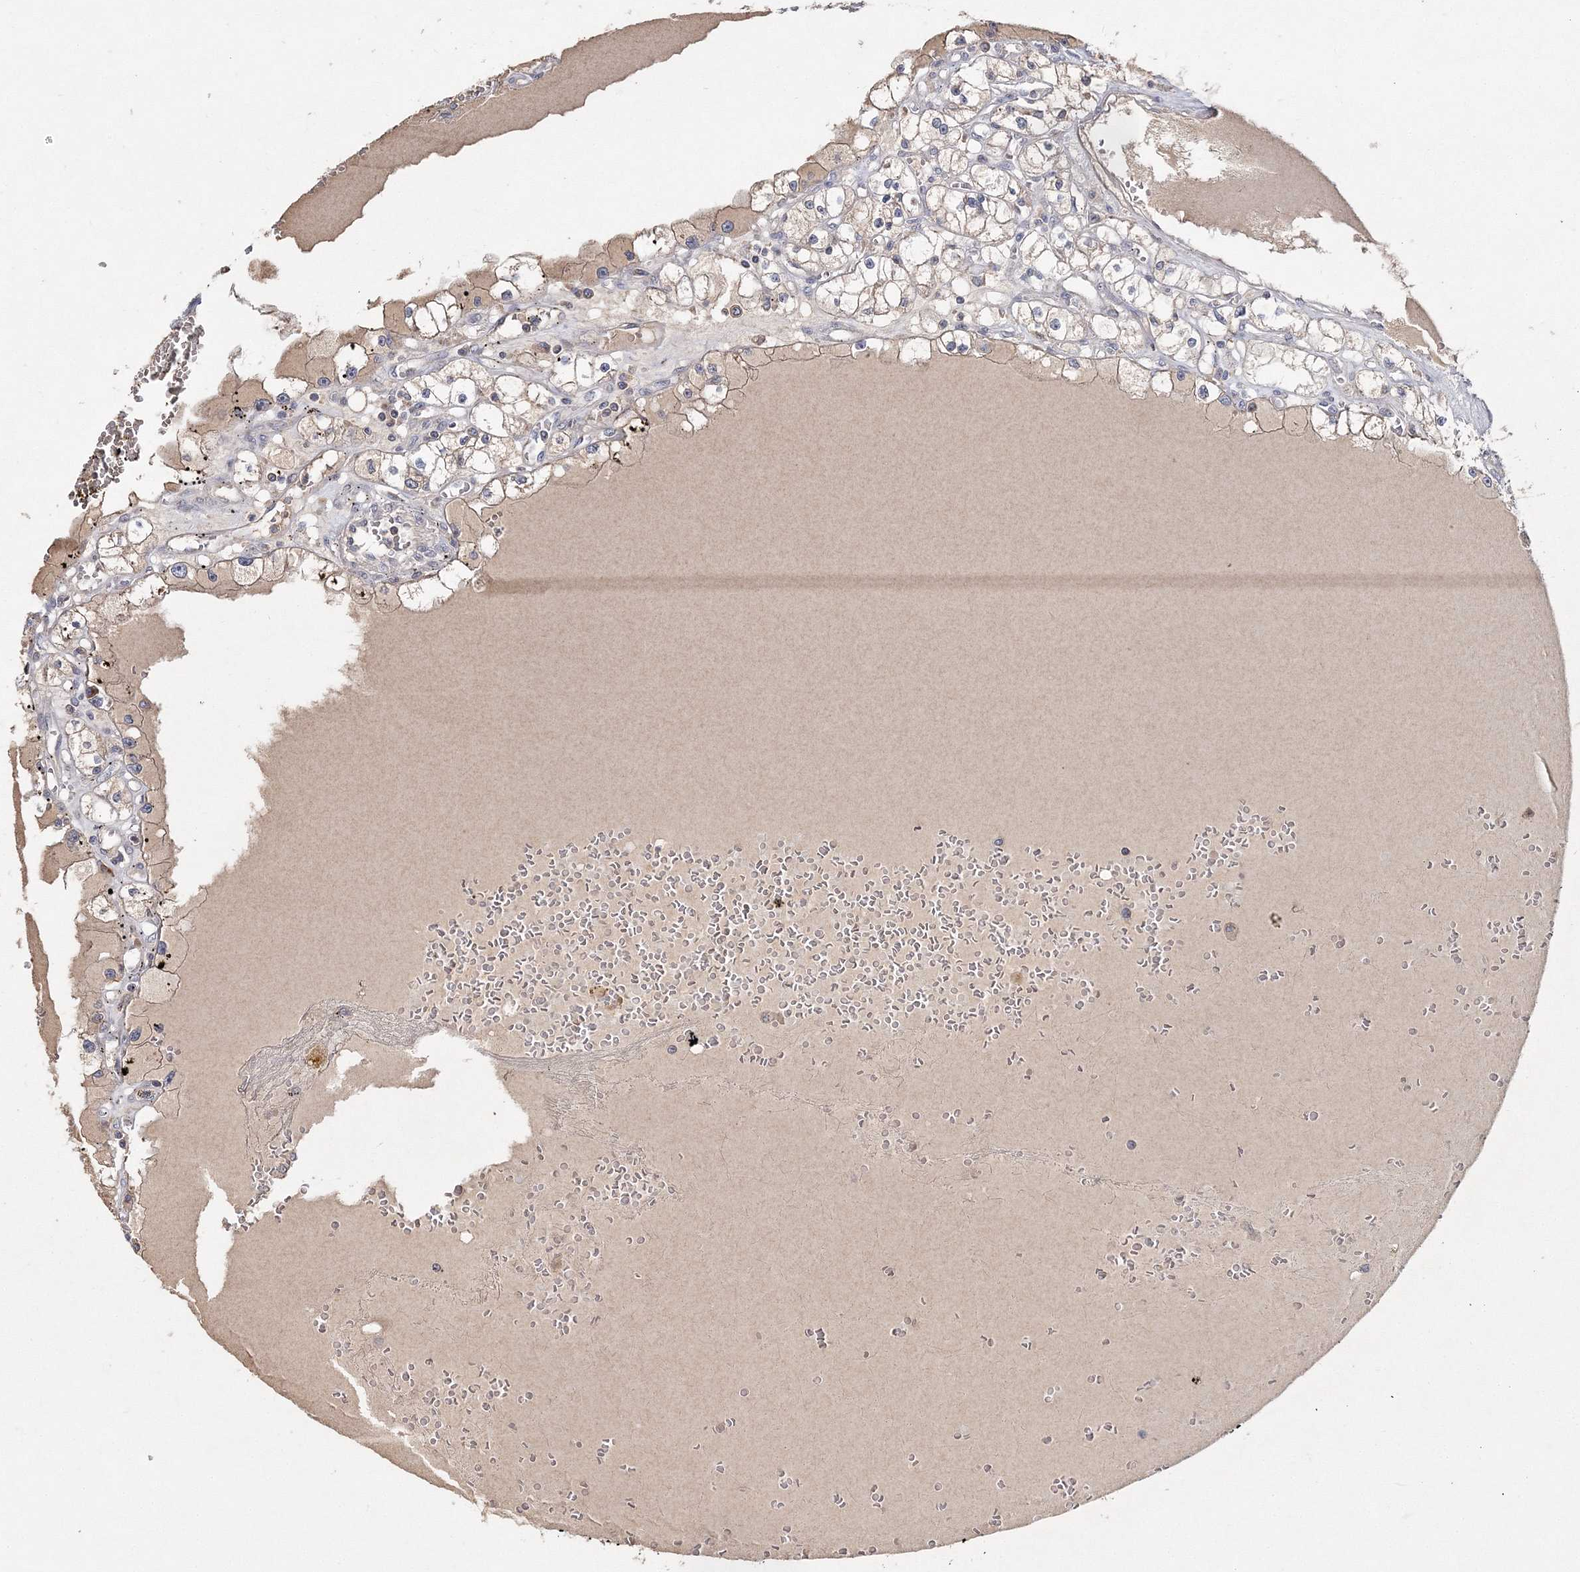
{"staining": {"intensity": "negative", "quantity": "none", "location": "none"}, "tissue": "renal cancer", "cell_type": "Tumor cells", "image_type": "cancer", "snomed": [{"axis": "morphology", "description": "Adenocarcinoma, NOS"}, {"axis": "topography", "description": "Kidney"}], "caption": "A micrograph of human renal adenocarcinoma is negative for staining in tumor cells.", "gene": "GJB5", "patient": {"sex": "male", "age": 56}}